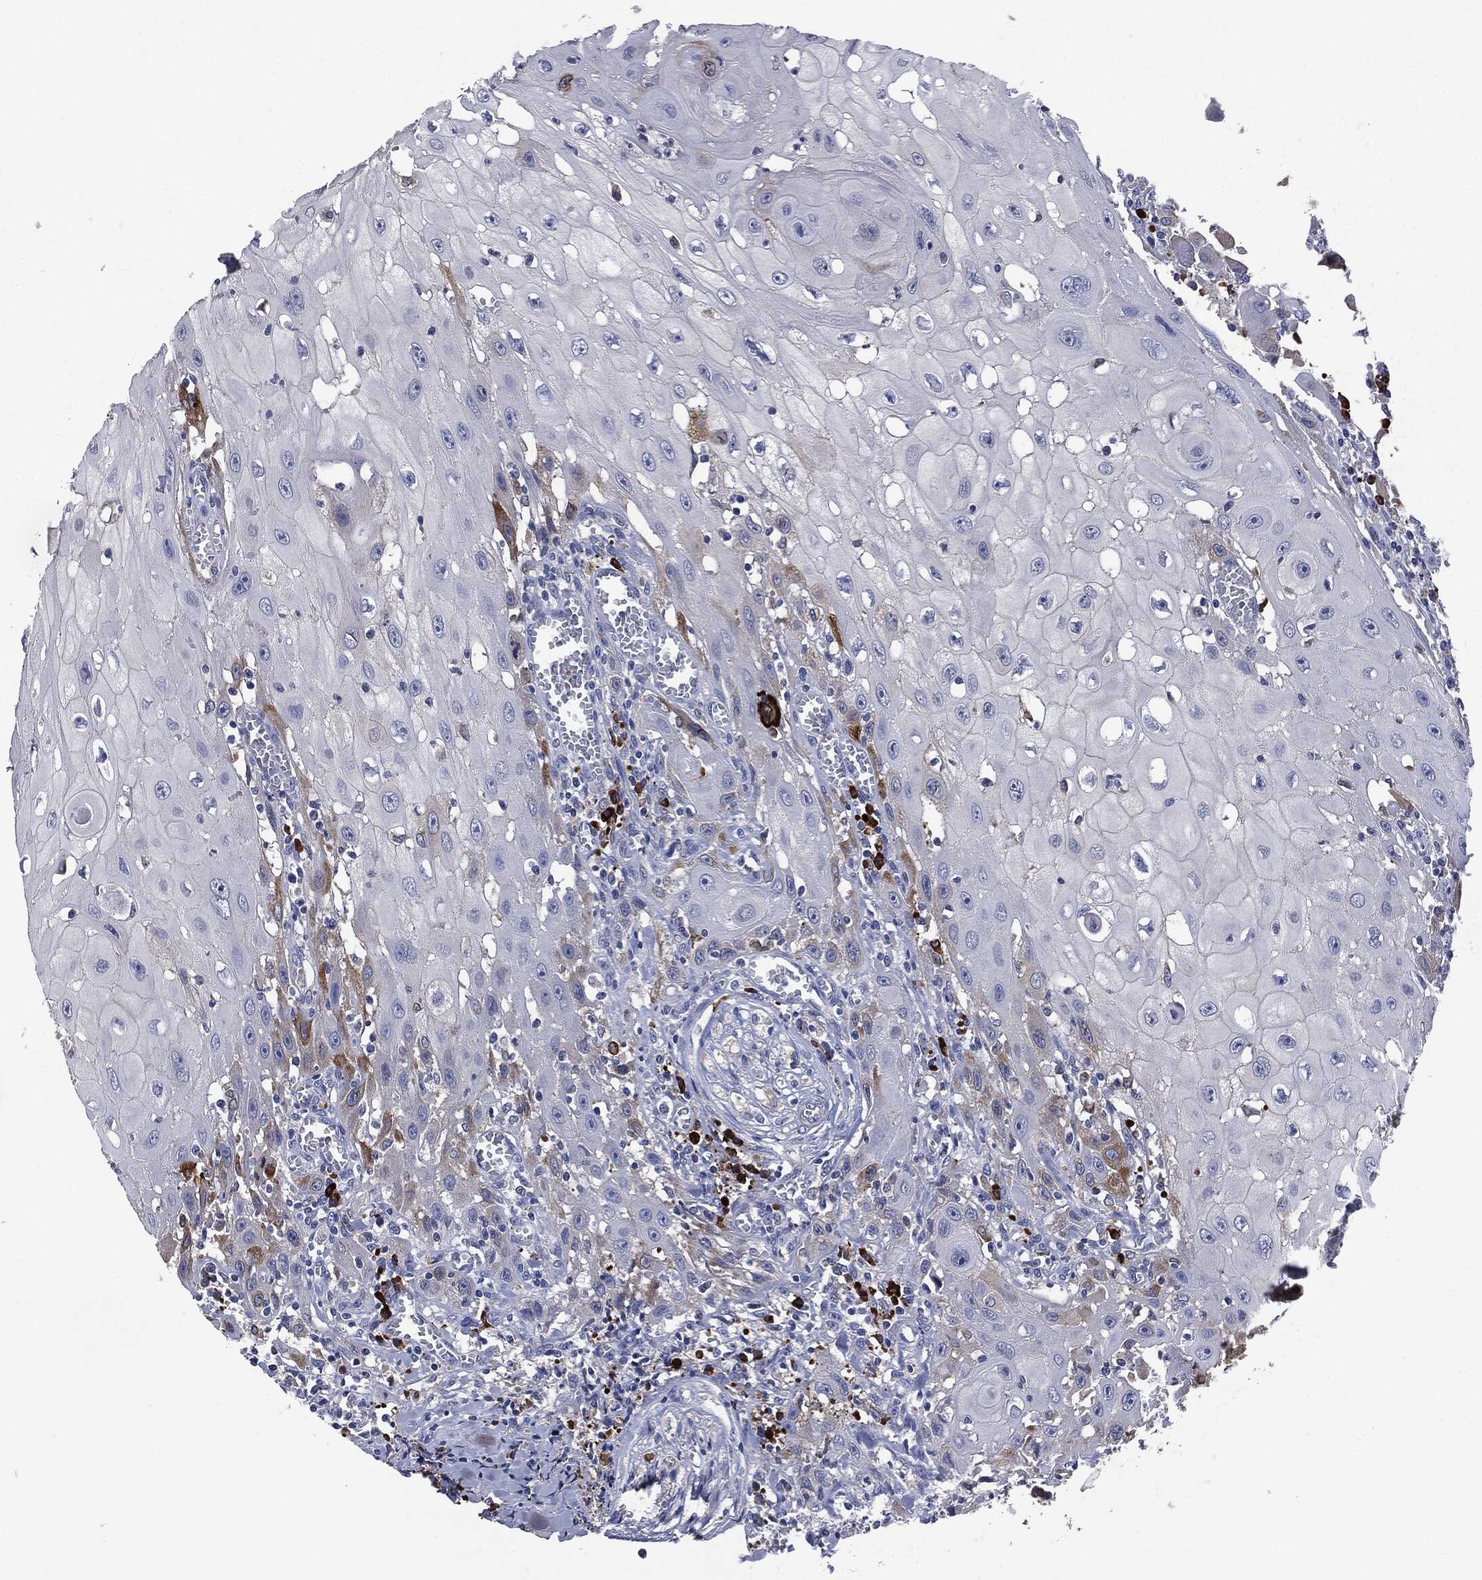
{"staining": {"intensity": "moderate", "quantity": "<25%", "location": "cytoplasmic/membranous"}, "tissue": "head and neck cancer", "cell_type": "Tumor cells", "image_type": "cancer", "snomed": [{"axis": "morphology", "description": "Normal tissue, NOS"}, {"axis": "morphology", "description": "Squamous cell carcinoma, NOS"}, {"axis": "topography", "description": "Oral tissue"}, {"axis": "topography", "description": "Head-Neck"}], "caption": "Moderate cytoplasmic/membranous protein staining is identified in about <25% of tumor cells in head and neck cancer. (brown staining indicates protein expression, while blue staining denotes nuclei).", "gene": "PTGS2", "patient": {"sex": "male", "age": 71}}